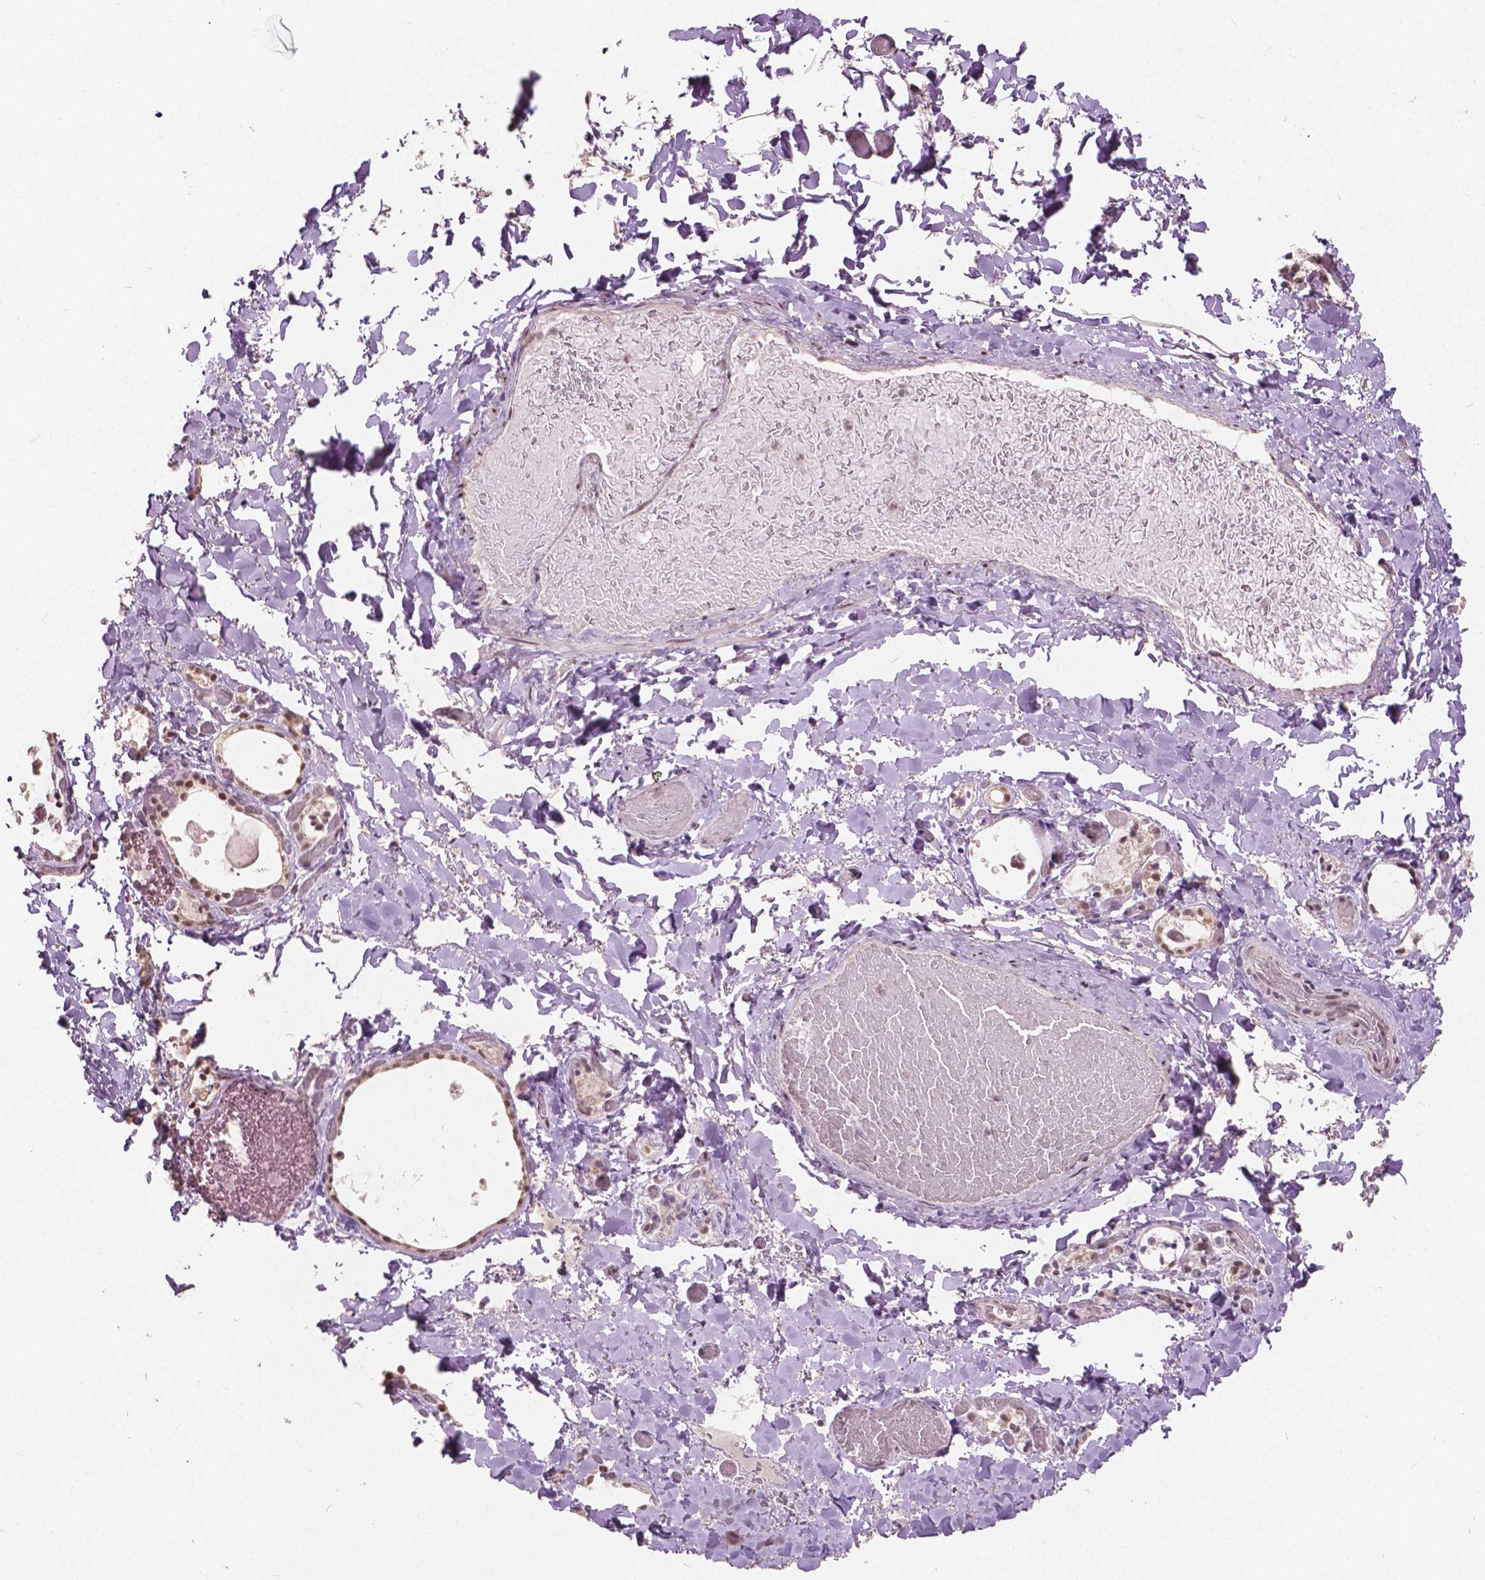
{"staining": {"intensity": "moderate", "quantity": ">75%", "location": "nuclear"}, "tissue": "thyroid gland", "cell_type": "Glandular cells", "image_type": "normal", "snomed": [{"axis": "morphology", "description": "Normal tissue, NOS"}, {"axis": "topography", "description": "Thyroid gland"}], "caption": "A brown stain labels moderate nuclear staining of a protein in glandular cells of benign human thyroid gland. The staining is performed using DAB (3,3'-diaminobenzidine) brown chromogen to label protein expression. The nuclei are counter-stained blue using hematoxylin.", "gene": "HOXA10", "patient": {"sex": "female", "age": 56}}